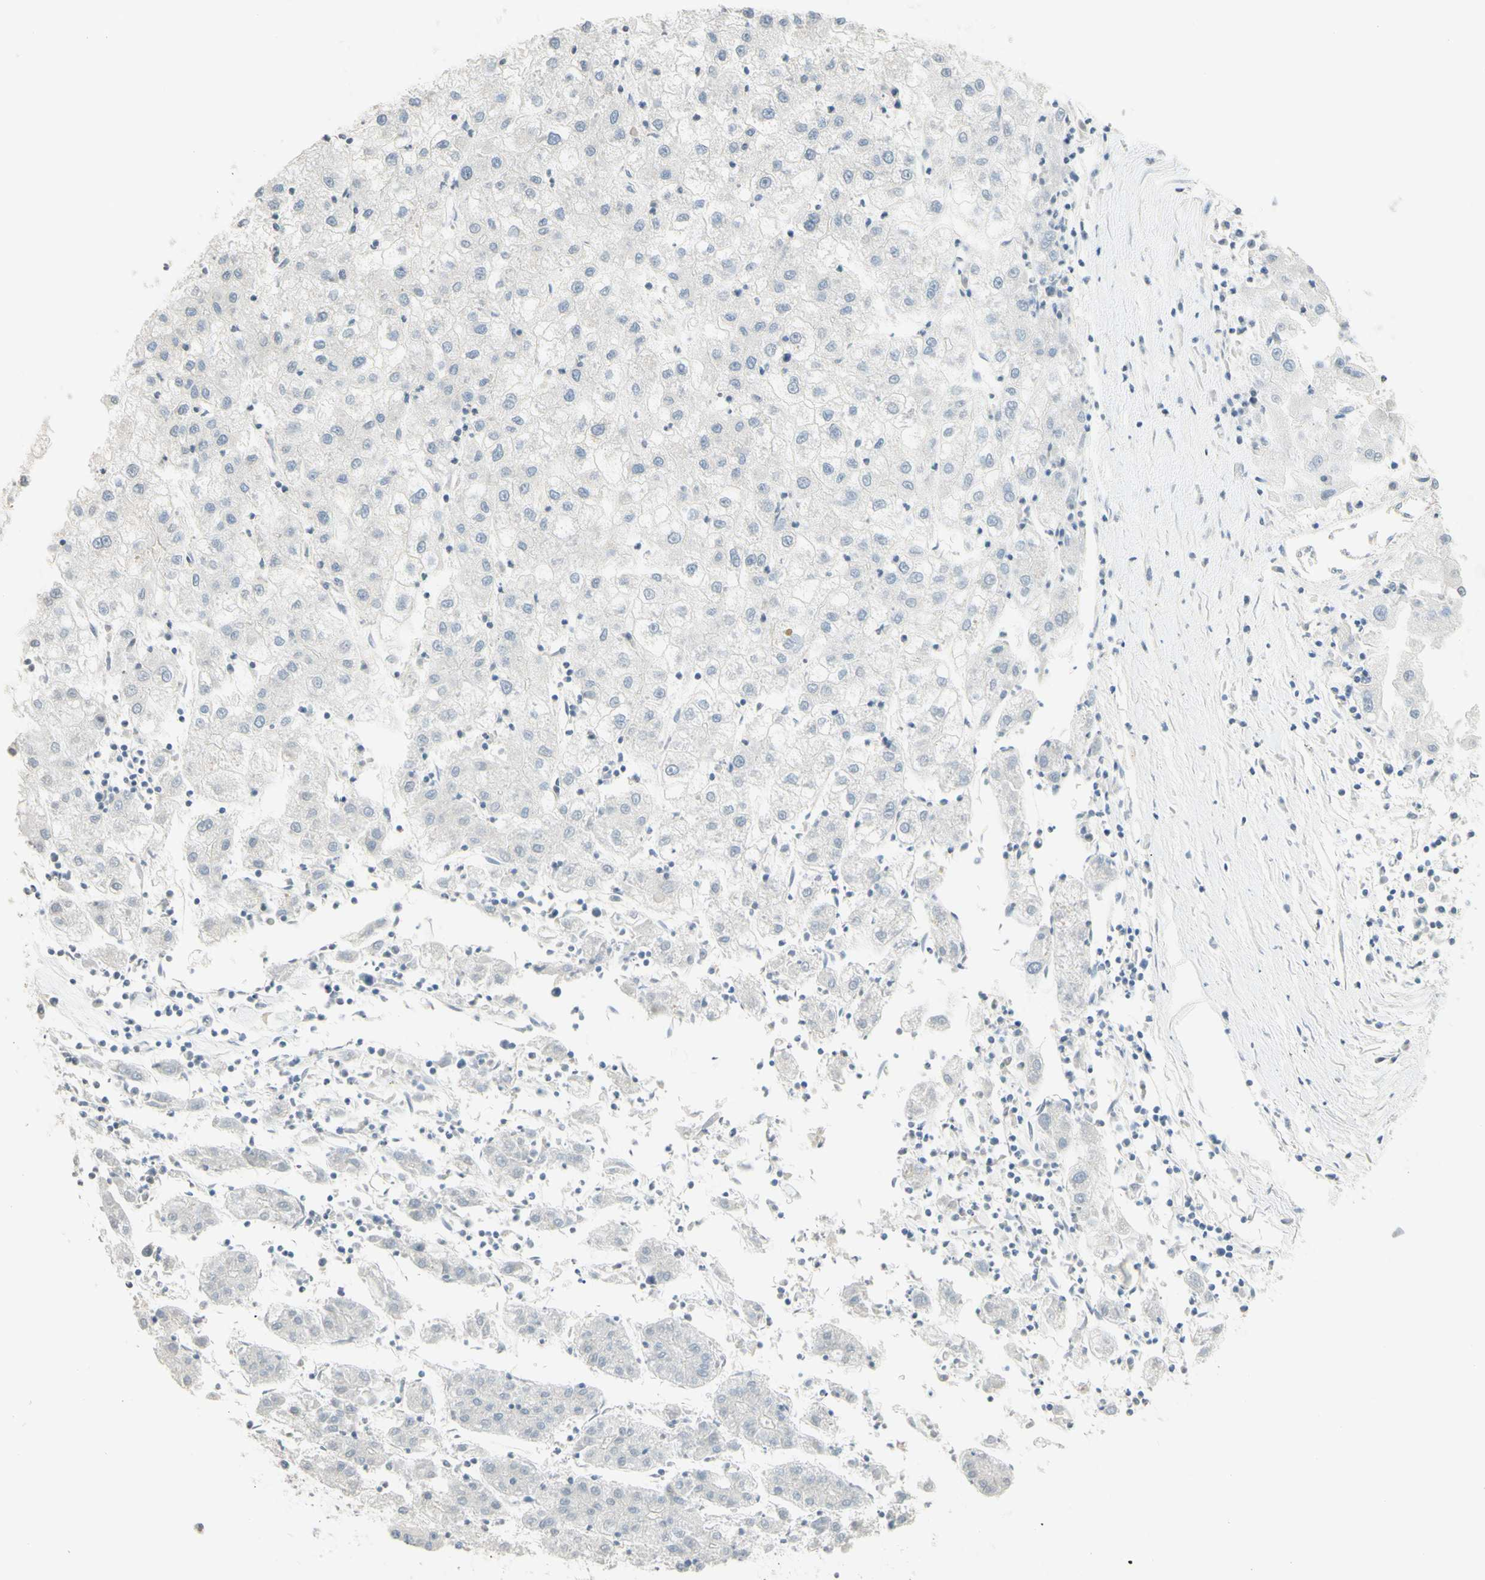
{"staining": {"intensity": "negative", "quantity": "none", "location": "none"}, "tissue": "liver cancer", "cell_type": "Tumor cells", "image_type": "cancer", "snomed": [{"axis": "morphology", "description": "Carcinoma, Hepatocellular, NOS"}, {"axis": "topography", "description": "Liver"}], "caption": "The IHC image has no significant staining in tumor cells of liver cancer (hepatocellular carcinoma) tissue. The staining was performed using DAB (3,3'-diaminobenzidine) to visualize the protein expression in brown, while the nuclei were stained in blue with hematoxylin (Magnification: 20x).", "gene": "MAG", "patient": {"sex": "male", "age": 72}}